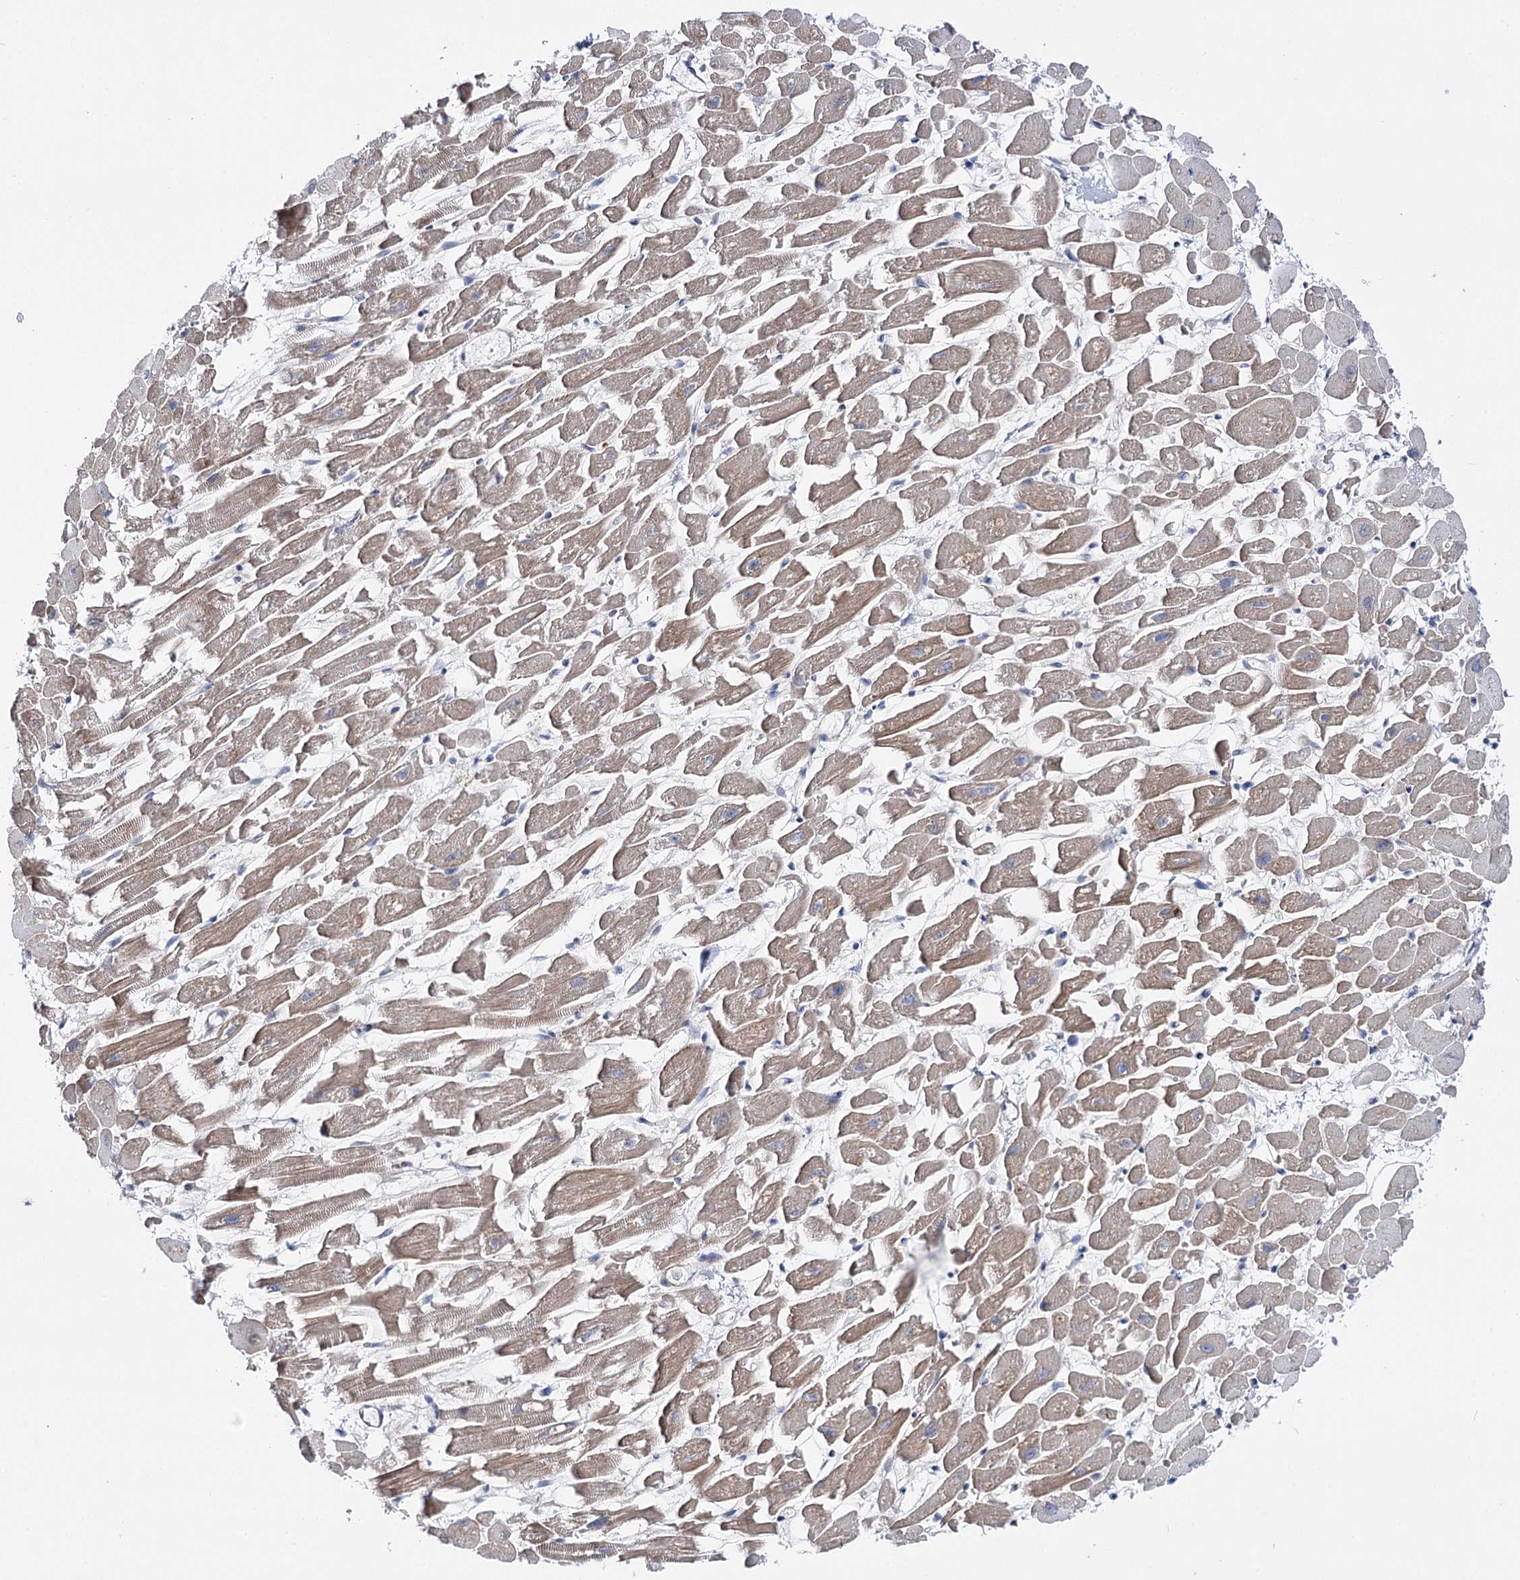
{"staining": {"intensity": "weak", "quantity": ">75%", "location": "cytoplasmic/membranous"}, "tissue": "heart muscle", "cell_type": "Cardiomyocytes", "image_type": "normal", "snomed": [{"axis": "morphology", "description": "Normal tissue, NOS"}, {"axis": "topography", "description": "Heart"}], "caption": "This micrograph reveals immunohistochemistry staining of normal heart muscle, with low weak cytoplasmic/membranous staining in about >75% of cardiomyocytes.", "gene": "AGXT2", "patient": {"sex": "female", "age": 64}}